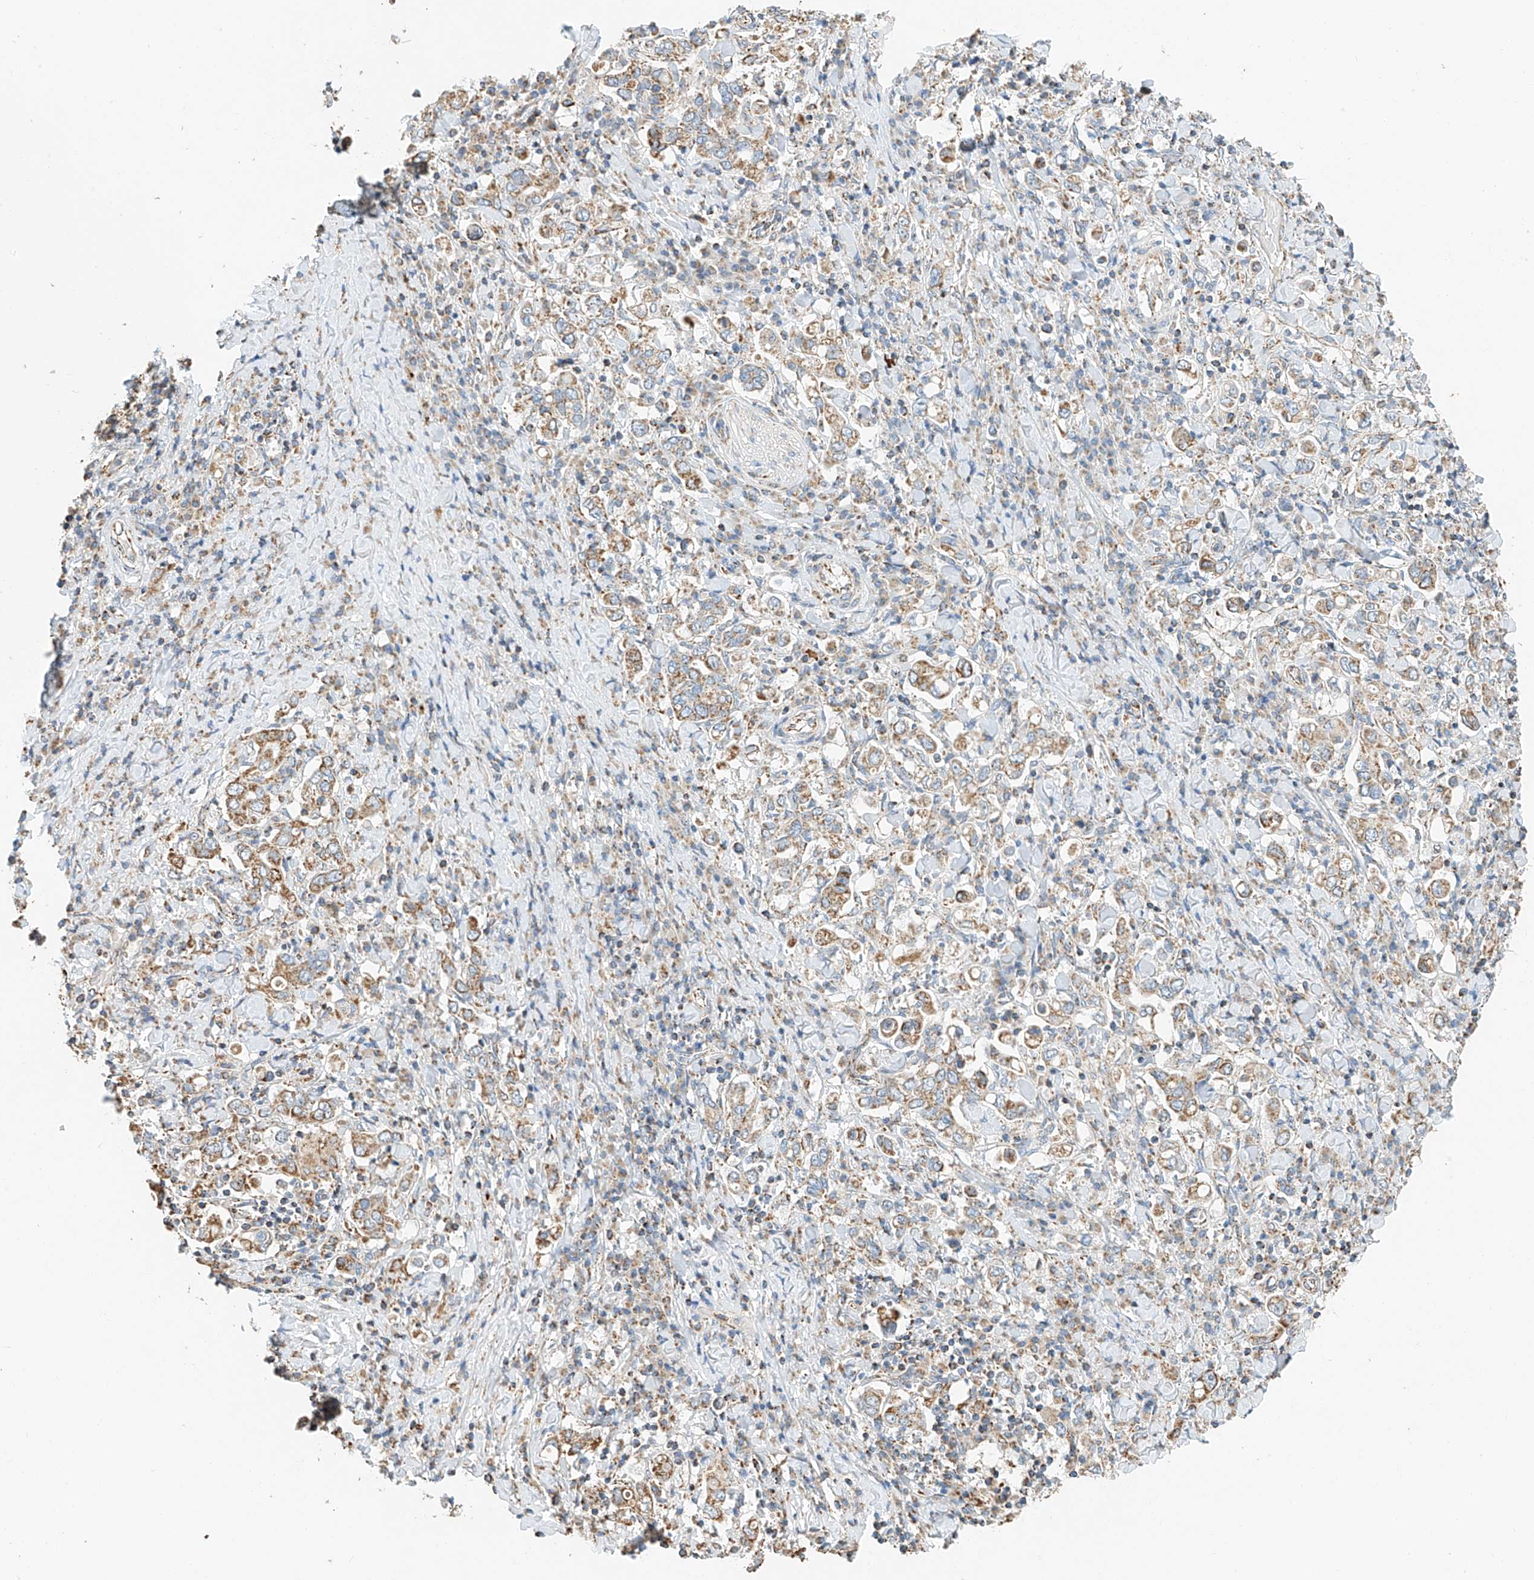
{"staining": {"intensity": "moderate", "quantity": ">75%", "location": "cytoplasmic/membranous"}, "tissue": "stomach cancer", "cell_type": "Tumor cells", "image_type": "cancer", "snomed": [{"axis": "morphology", "description": "Adenocarcinoma, NOS"}, {"axis": "topography", "description": "Stomach, upper"}], "caption": "Tumor cells demonstrate medium levels of moderate cytoplasmic/membranous staining in about >75% of cells in stomach adenocarcinoma. The staining was performed using DAB (3,3'-diaminobenzidine) to visualize the protein expression in brown, while the nuclei were stained in blue with hematoxylin (Magnification: 20x).", "gene": "YIPF7", "patient": {"sex": "male", "age": 62}}